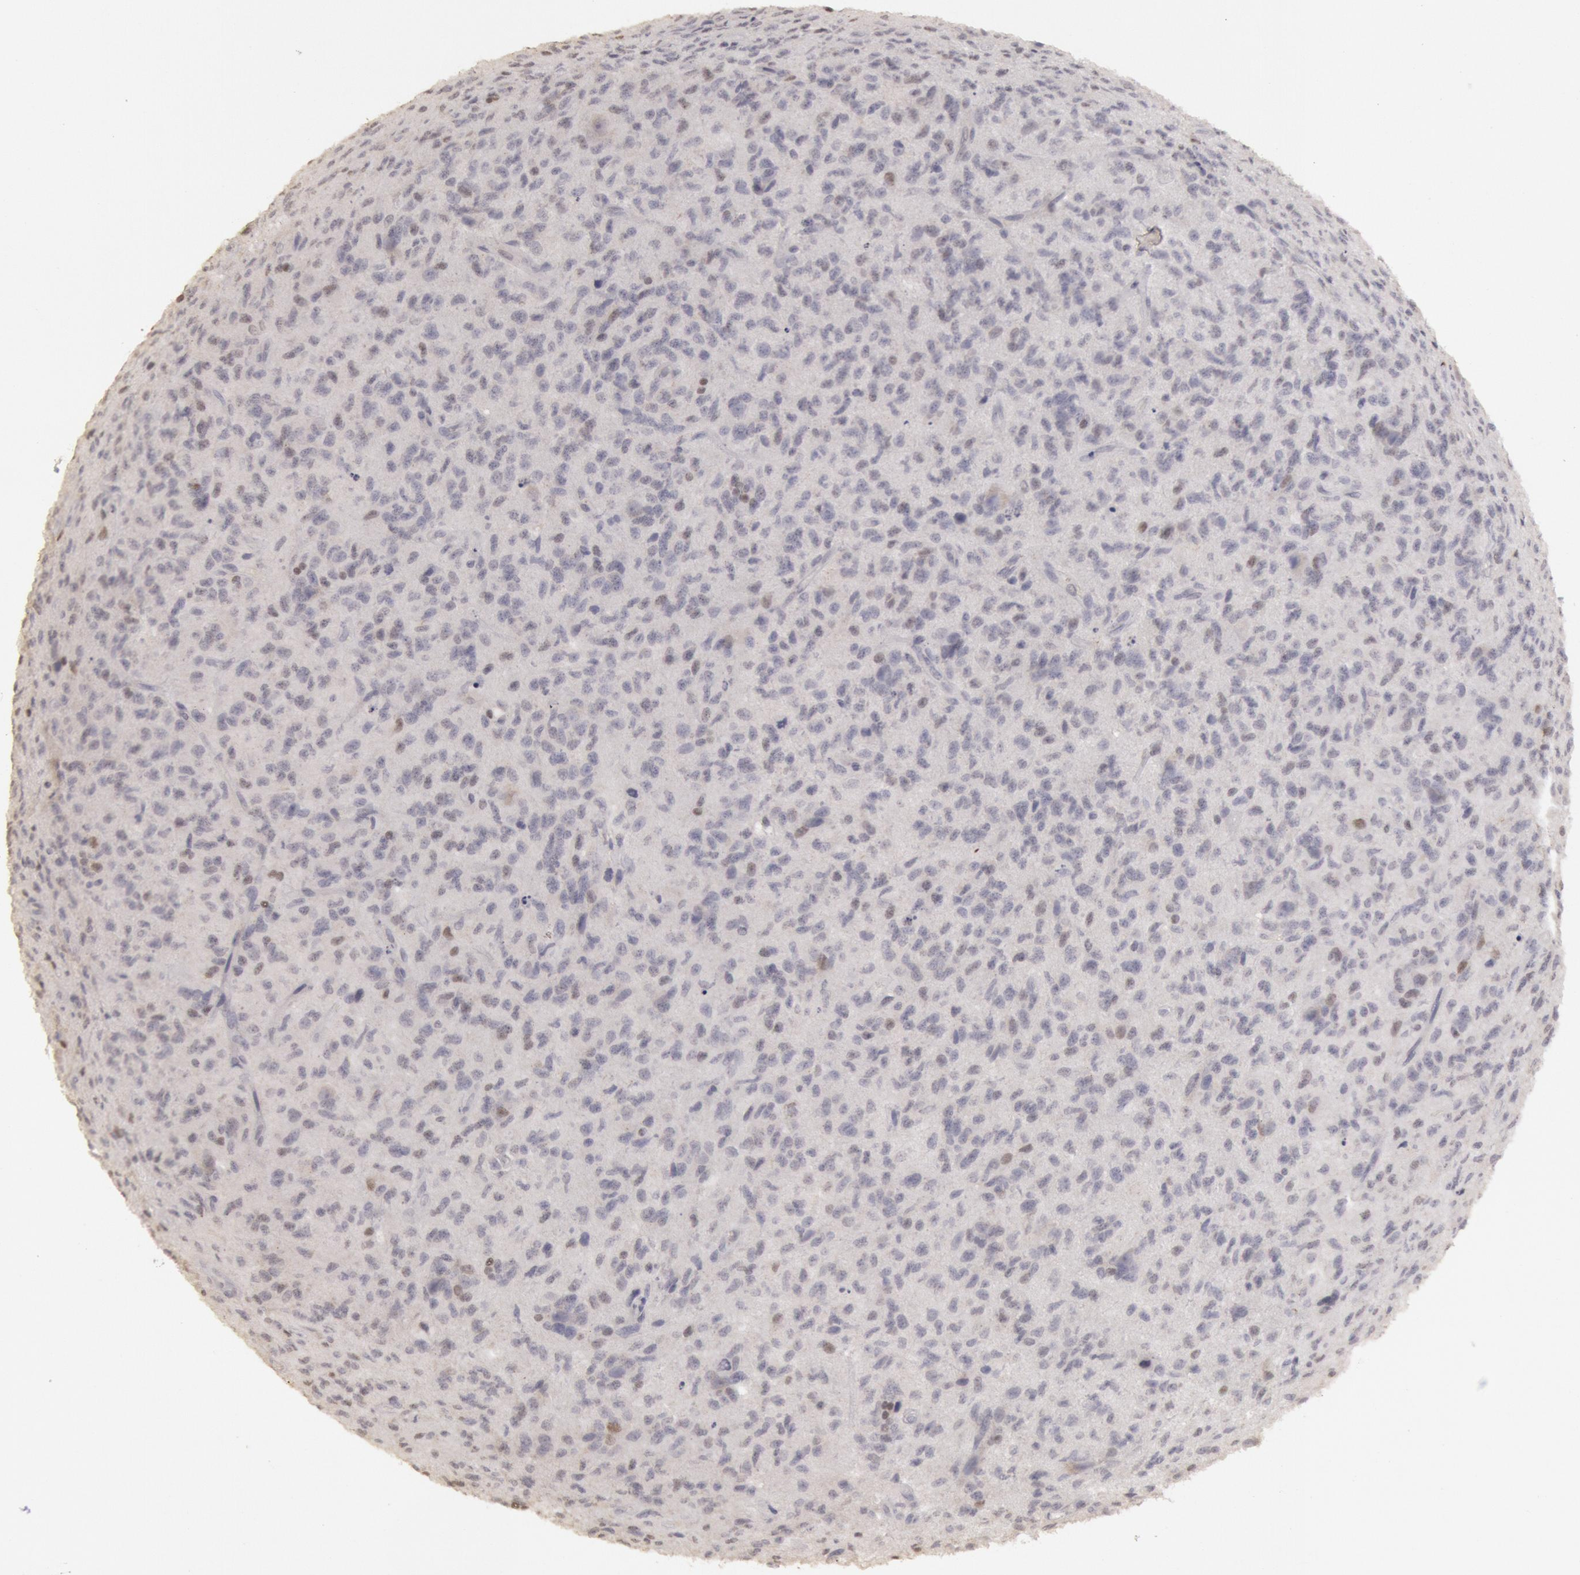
{"staining": {"intensity": "negative", "quantity": "none", "location": "none"}, "tissue": "glioma", "cell_type": "Tumor cells", "image_type": "cancer", "snomed": [{"axis": "morphology", "description": "Glioma, malignant, High grade"}, {"axis": "topography", "description": "Brain"}], "caption": "The immunohistochemistry (IHC) histopathology image has no significant positivity in tumor cells of malignant high-grade glioma tissue.", "gene": "RIMBP3C", "patient": {"sex": "male", "age": 36}}